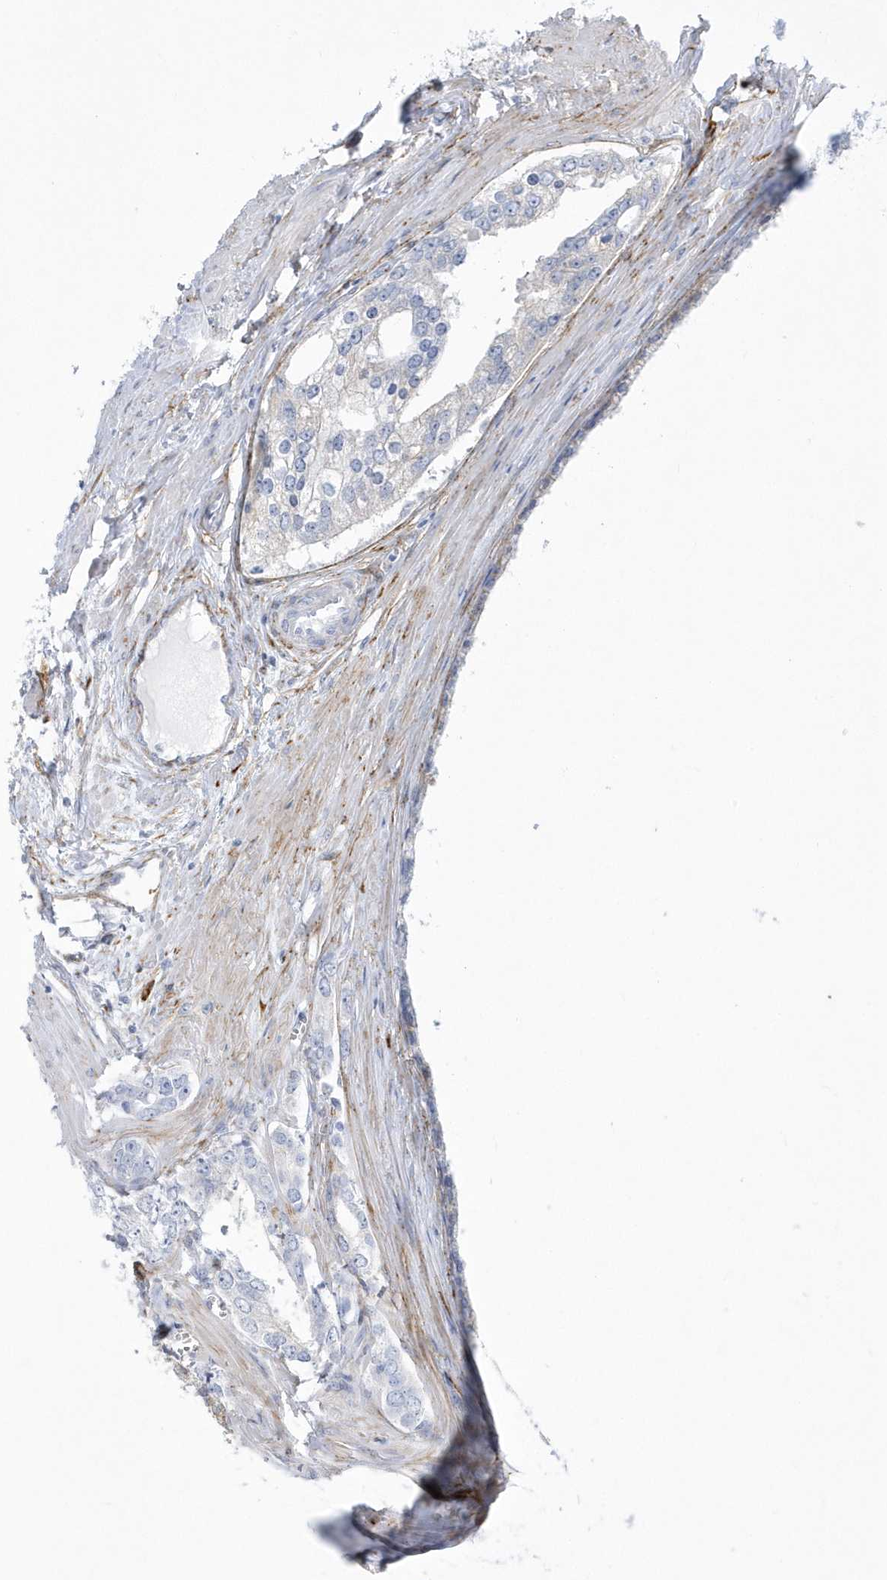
{"staining": {"intensity": "negative", "quantity": "none", "location": "none"}, "tissue": "prostate cancer", "cell_type": "Tumor cells", "image_type": "cancer", "snomed": [{"axis": "morphology", "description": "Adenocarcinoma, High grade"}, {"axis": "topography", "description": "Prostate"}], "caption": "An immunohistochemistry (IHC) image of prostate high-grade adenocarcinoma is shown. There is no staining in tumor cells of prostate high-grade adenocarcinoma.", "gene": "WDR27", "patient": {"sex": "male", "age": 66}}